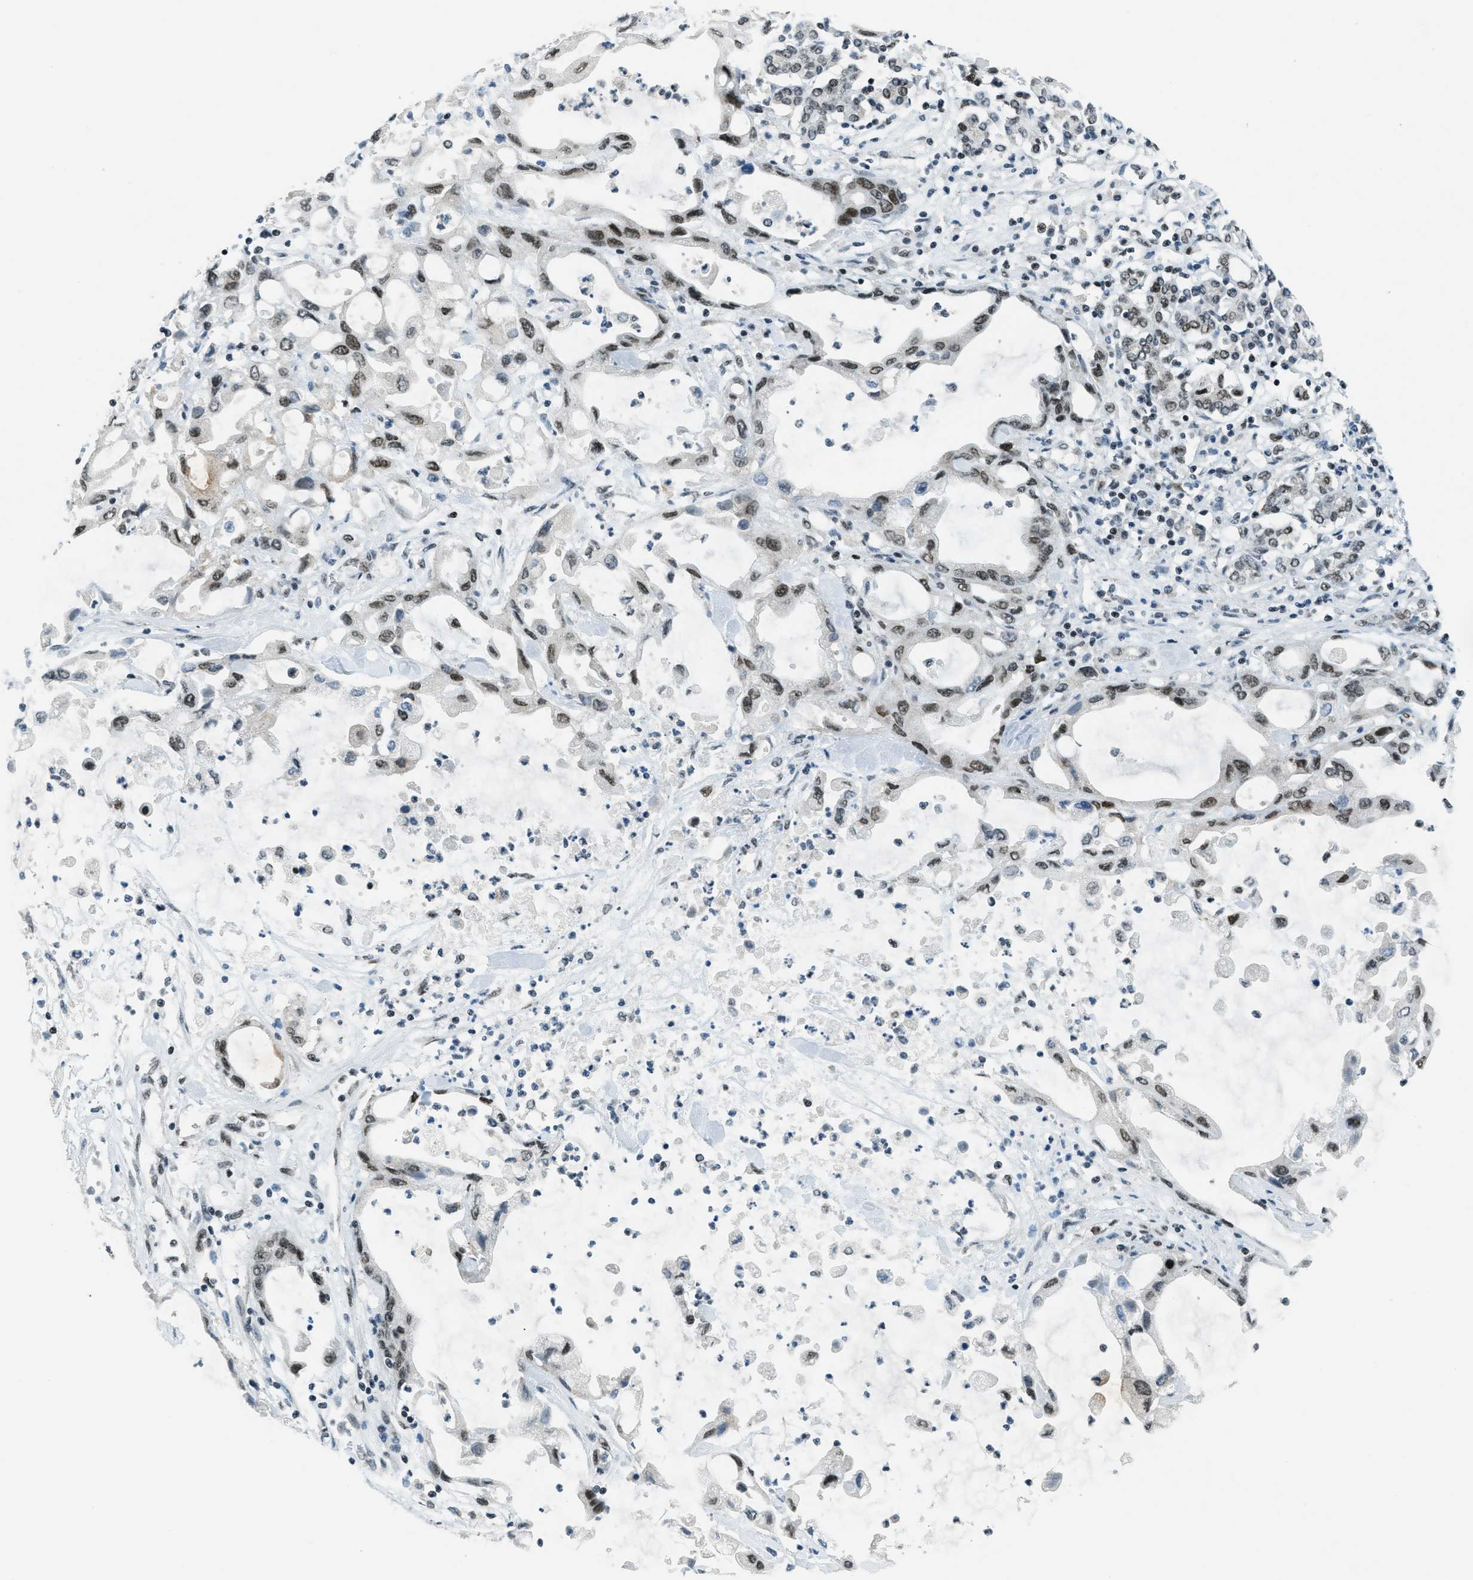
{"staining": {"intensity": "weak", "quantity": ">75%", "location": "nuclear"}, "tissue": "pancreatic cancer", "cell_type": "Tumor cells", "image_type": "cancer", "snomed": [{"axis": "morphology", "description": "Adenocarcinoma, NOS"}, {"axis": "topography", "description": "Pancreas"}], "caption": "Brown immunohistochemical staining in human pancreatic adenocarcinoma reveals weak nuclear expression in approximately >75% of tumor cells. The protein is shown in brown color, while the nuclei are stained blue.", "gene": "KLF6", "patient": {"sex": "female", "age": 57}}